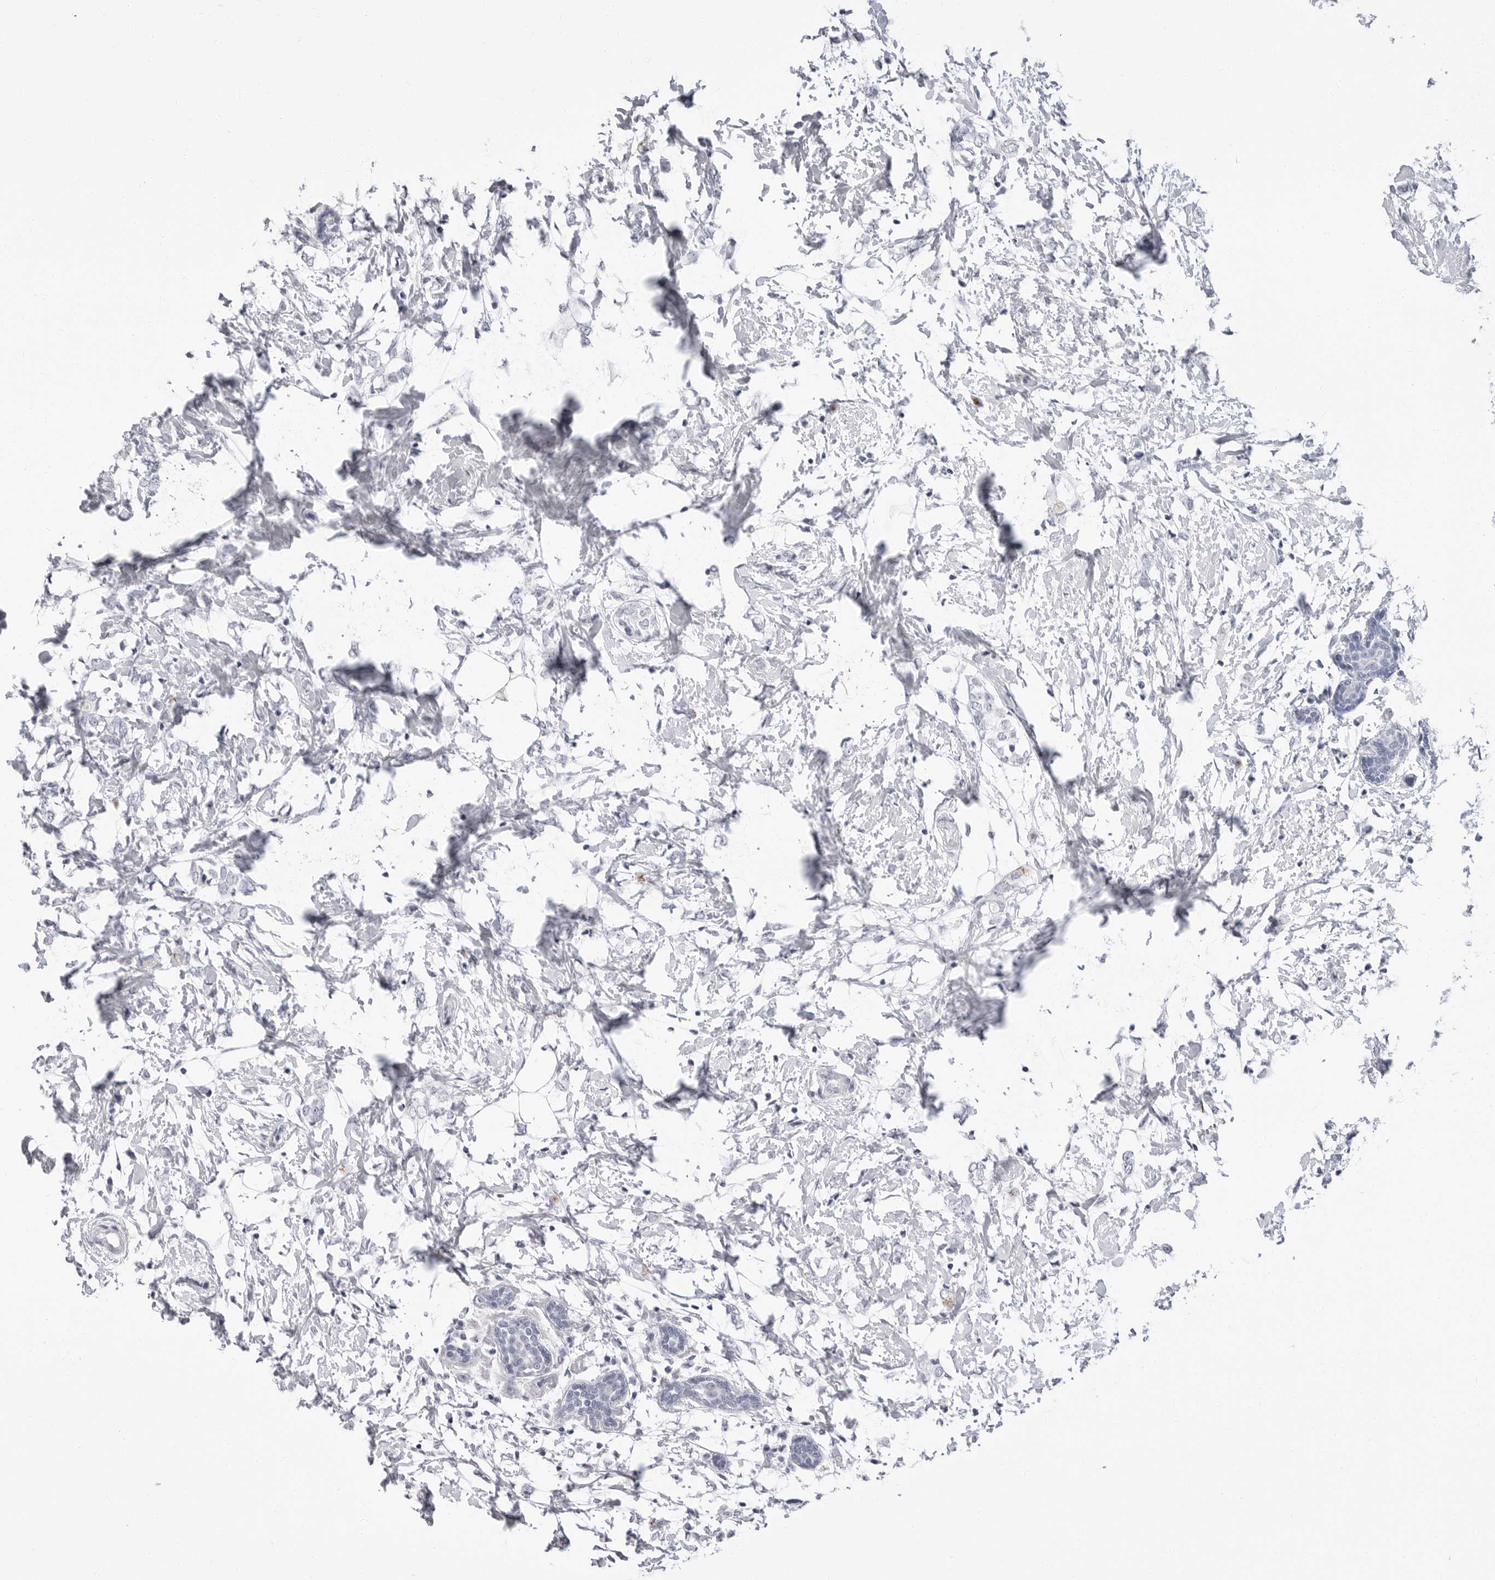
{"staining": {"intensity": "negative", "quantity": "none", "location": "none"}, "tissue": "breast cancer", "cell_type": "Tumor cells", "image_type": "cancer", "snomed": [{"axis": "morphology", "description": "Normal tissue, NOS"}, {"axis": "morphology", "description": "Lobular carcinoma"}, {"axis": "topography", "description": "Breast"}], "caption": "There is no significant staining in tumor cells of breast lobular carcinoma.", "gene": "ERICH3", "patient": {"sex": "female", "age": 47}}